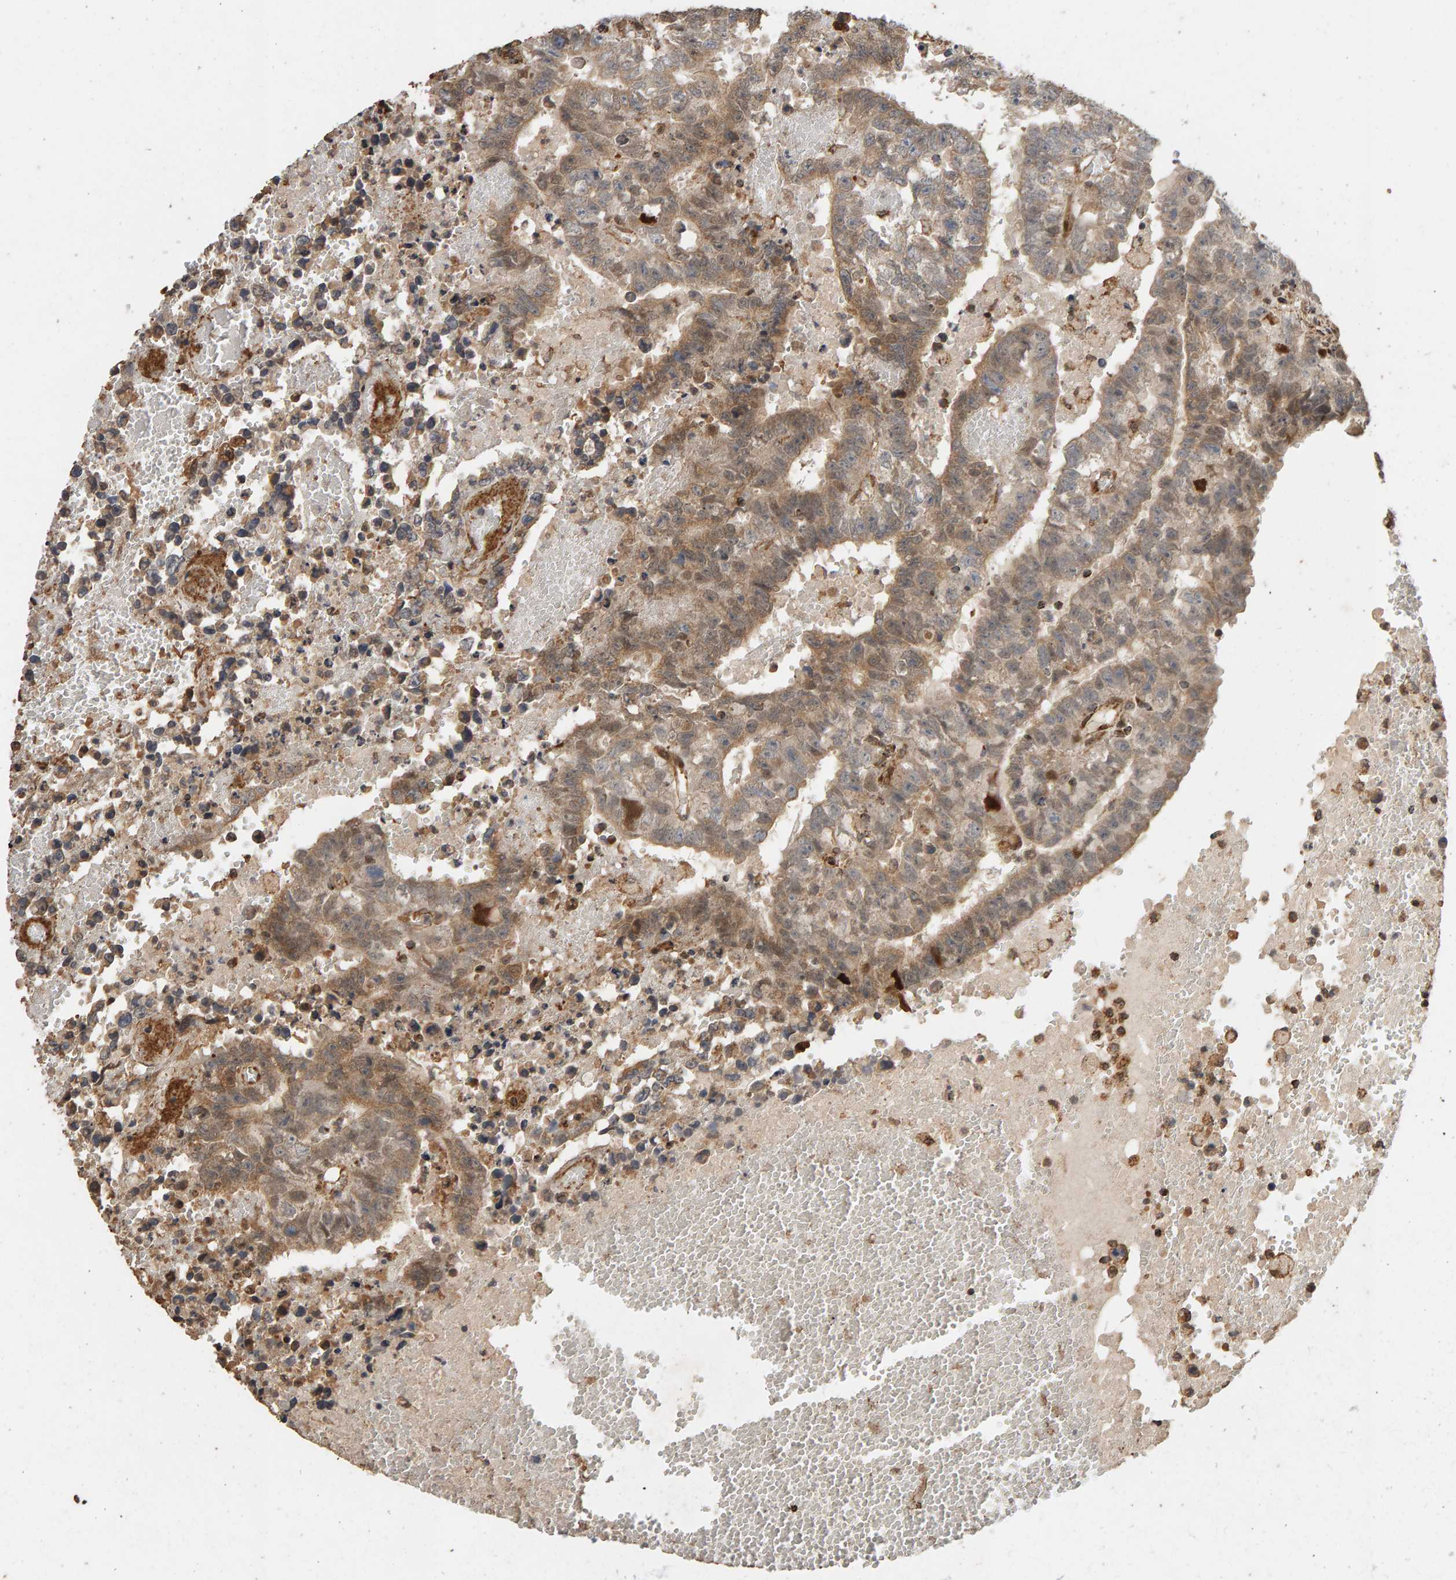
{"staining": {"intensity": "moderate", "quantity": ">75%", "location": "cytoplasmic/membranous"}, "tissue": "testis cancer", "cell_type": "Tumor cells", "image_type": "cancer", "snomed": [{"axis": "morphology", "description": "Carcinoma, Embryonal, NOS"}, {"axis": "topography", "description": "Testis"}], "caption": "High-power microscopy captured an immunohistochemistry (IHC) photomicrograph of testis embryonal carcinoma, revealing moderate cytoplasmic/membranous expression in approximately >75% of tumor cells. Immunohistochemistry (ihc) stains the protein in brown and the nuclei are stained blue.", "gene": "GSTK1", "patient": {"sex": "male", "age": 25}}